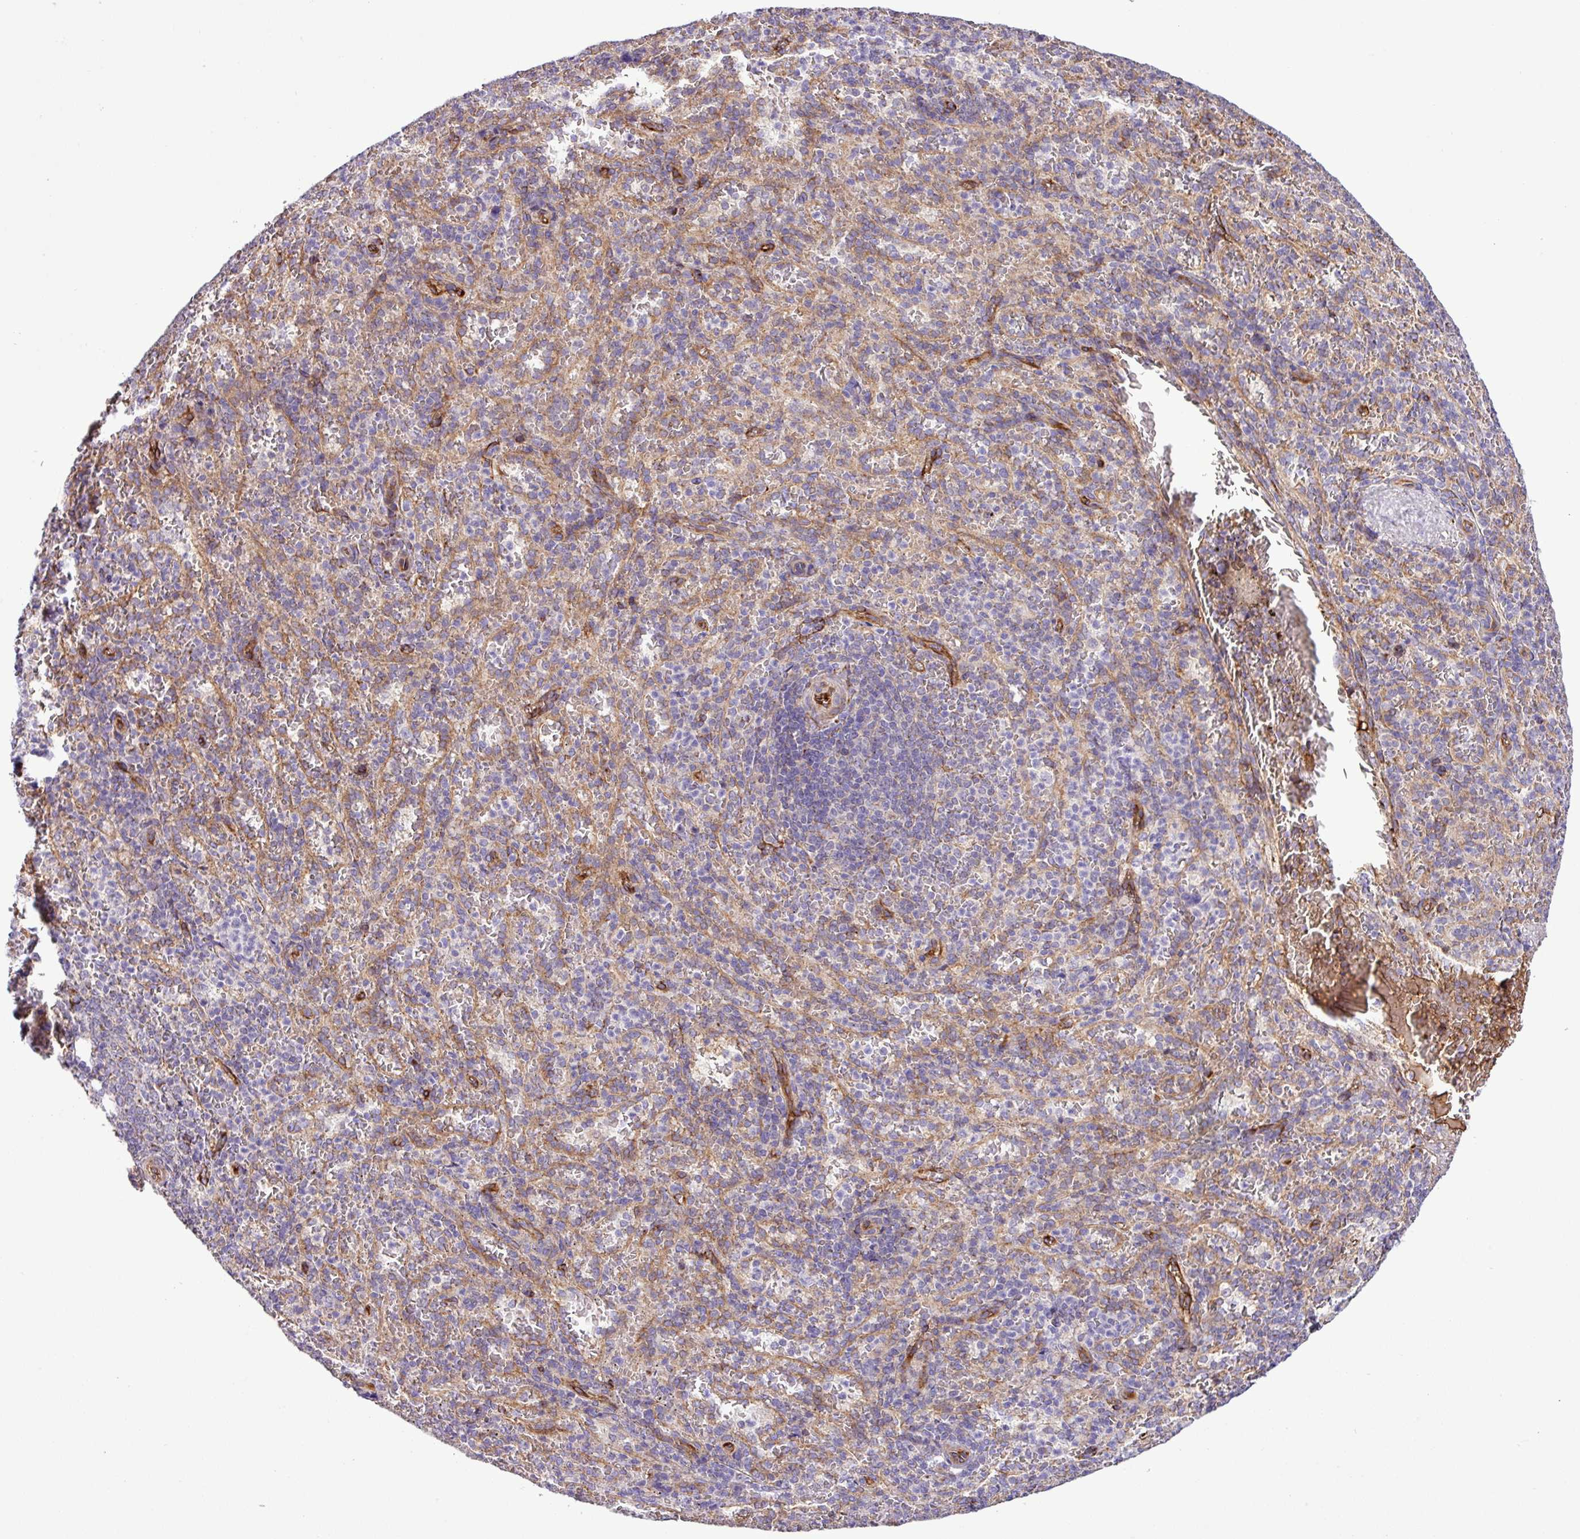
{"staining": {"intensity": "negative", "quantity": "none", "location": "none"}, "tissue": "spleen", "cell_type": "Cells in red pulp", "image_type": "normal", "snomed": [{"axis": "morphology", "description": "Normal tissue, NOS"}, {"axis": "topography", "description": "Spleen"}], "caption": "This is an immunohistochemistry image of normal spleen. There is no staining in cells in red pulp.", "gene": "CWH43", "patient": {"sex": "female", "age": 21}}